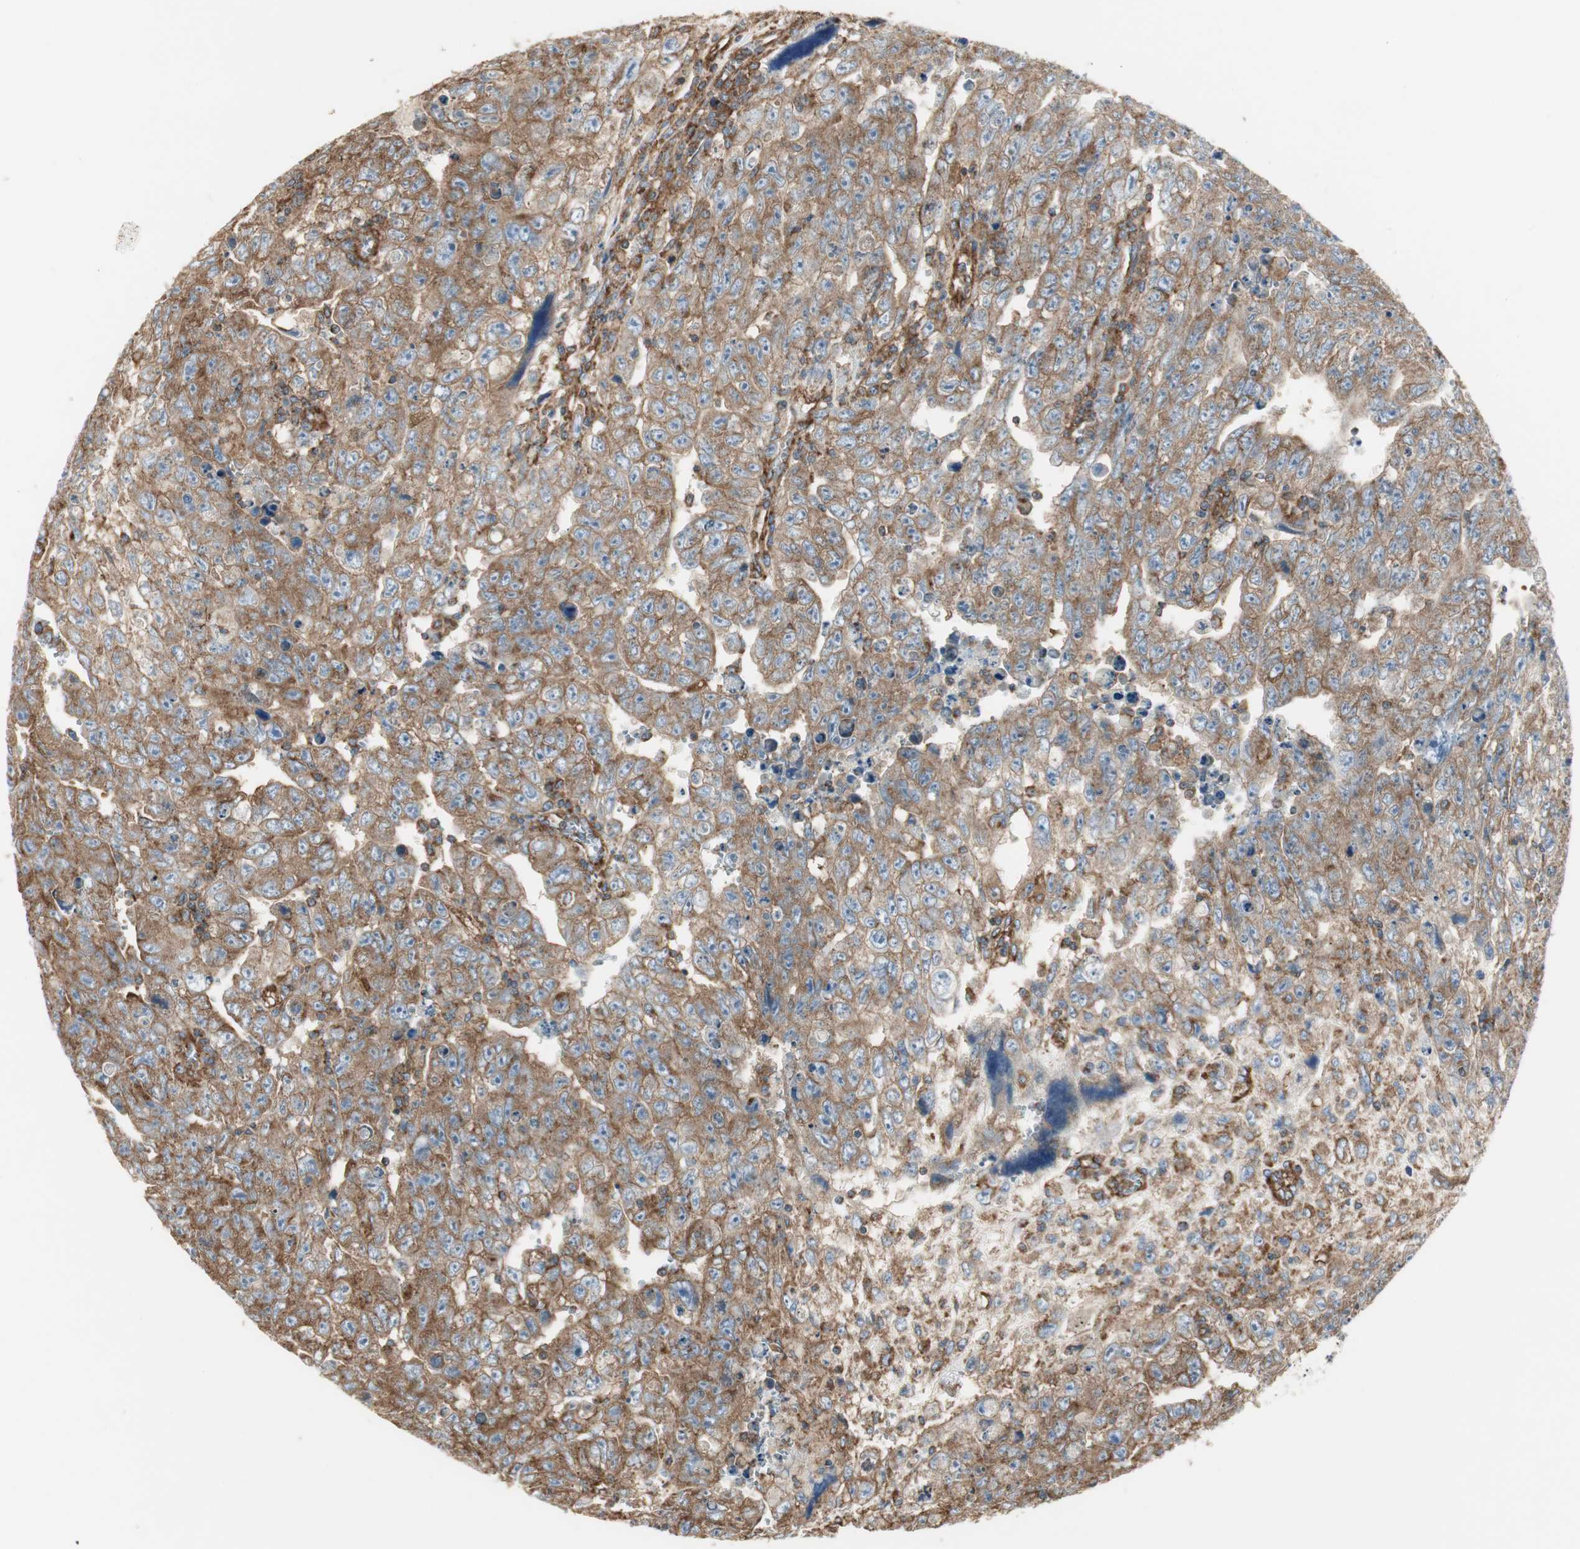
{"staining": {"intensity": "strong", "quantity": ">75%", "location": "cytoplasmic/membranous"}, "tissue": "testis cancer", "cell_type": "Tumor cells", "image_type": "cancer", "snomed": [{"axis": "morphology", "description": "Carcinoma, Embryonal, NOS"}, {"axis": "topography", "description": "Testis"}], "caption": "A histopathology image of testis cancer (embryonal carcinoma) stained for a protein displays strong cytoplasmic/membranous brown staining in tumor cells.", "gene": "H6PD", "patient": {"sex": "male", "age": 28}}